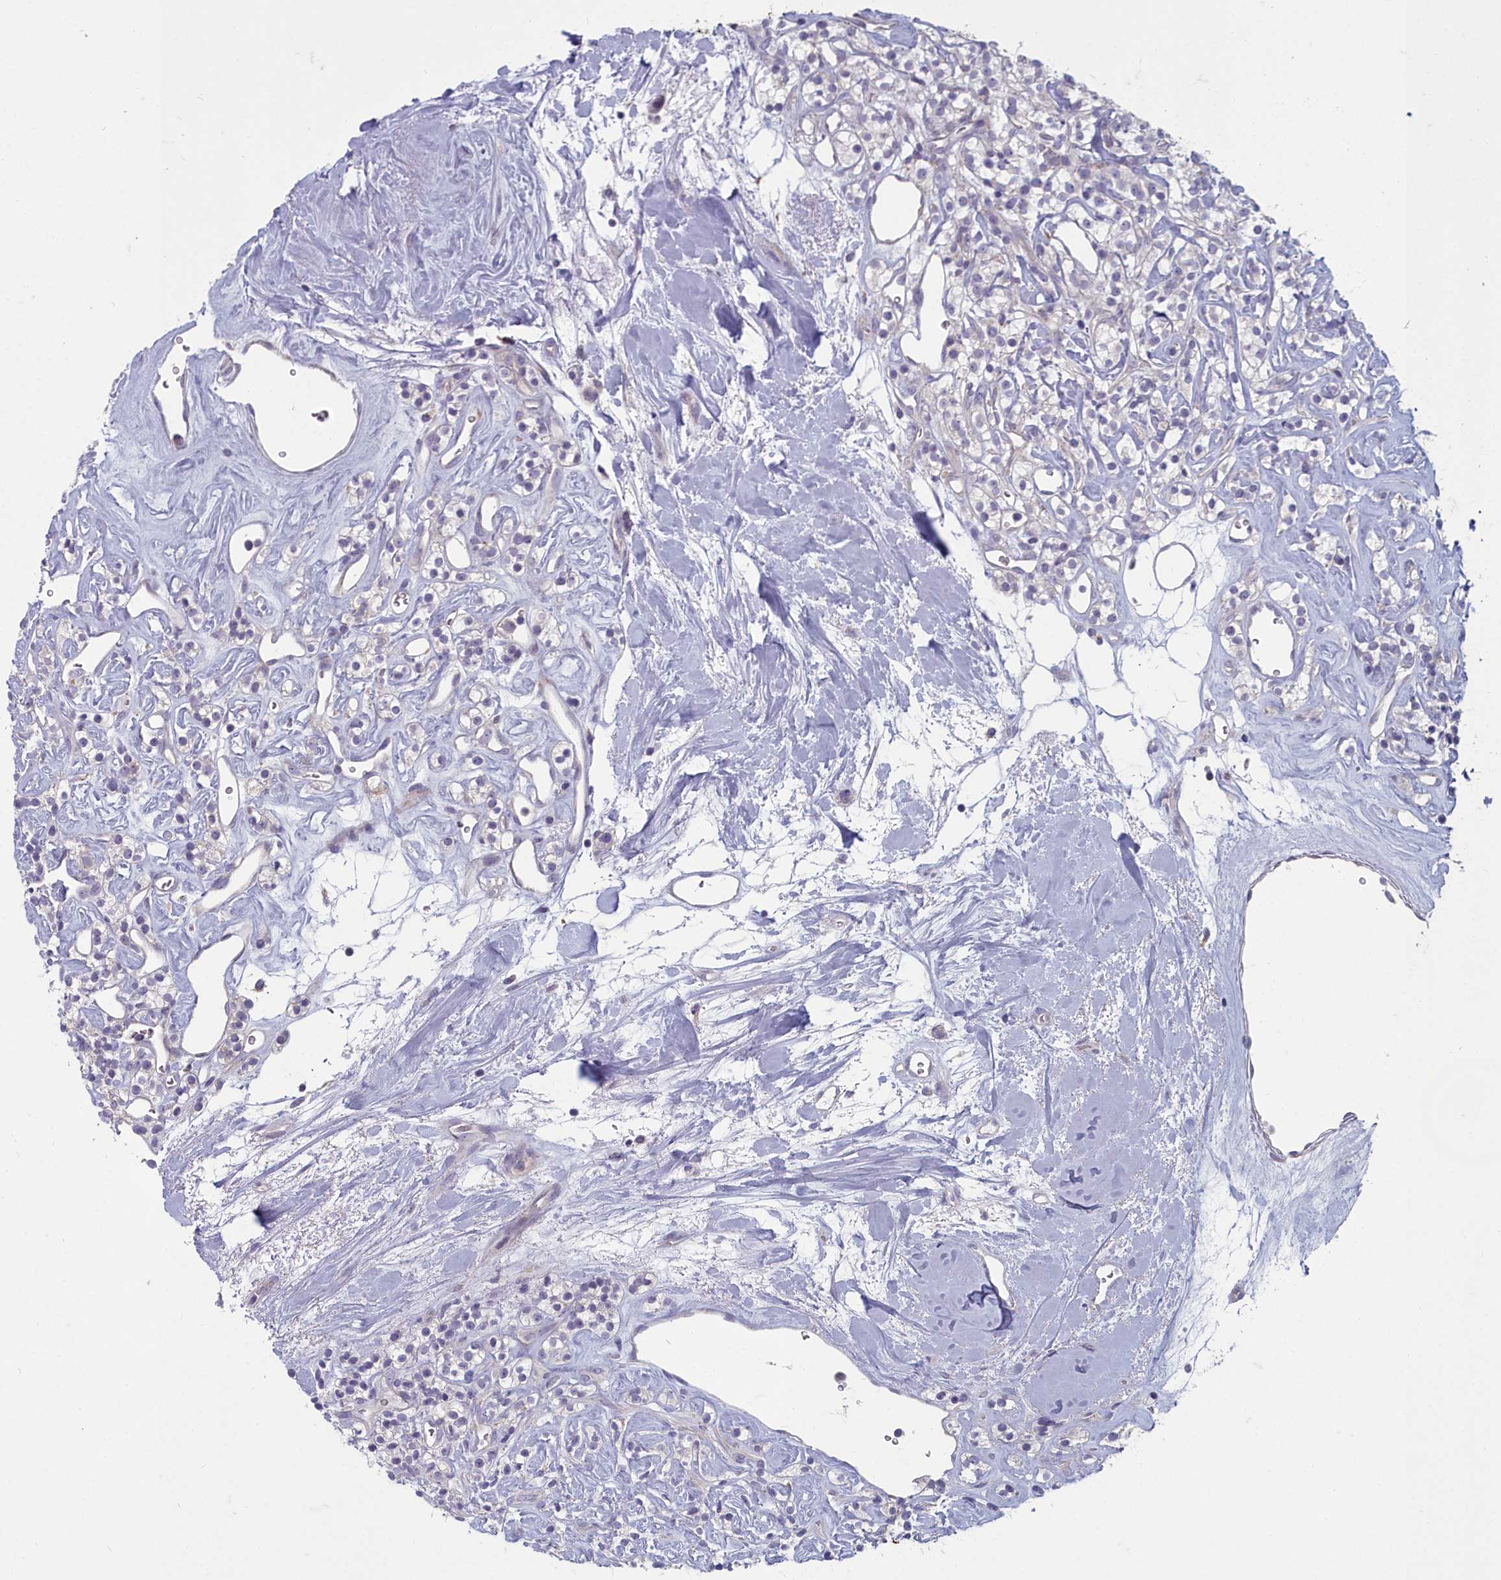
{"staining": {"intensity": "negative", "quantity": "none", "location": "none"}, "tissue": "renal cancer", "cell_type": "Tumor cells", "image_type": "cancer", "snomed": [{"axis": "morphology", "description": "Adenocarcinoma, NOS"}, {"axis": "topography", "description": "Kidney"}], "caption": "Tumor cells show no significant protein staining in adenocarcinoma (renal).", "gene": "INSYN2A", "patient": {"sex": "male", "age": 77}}